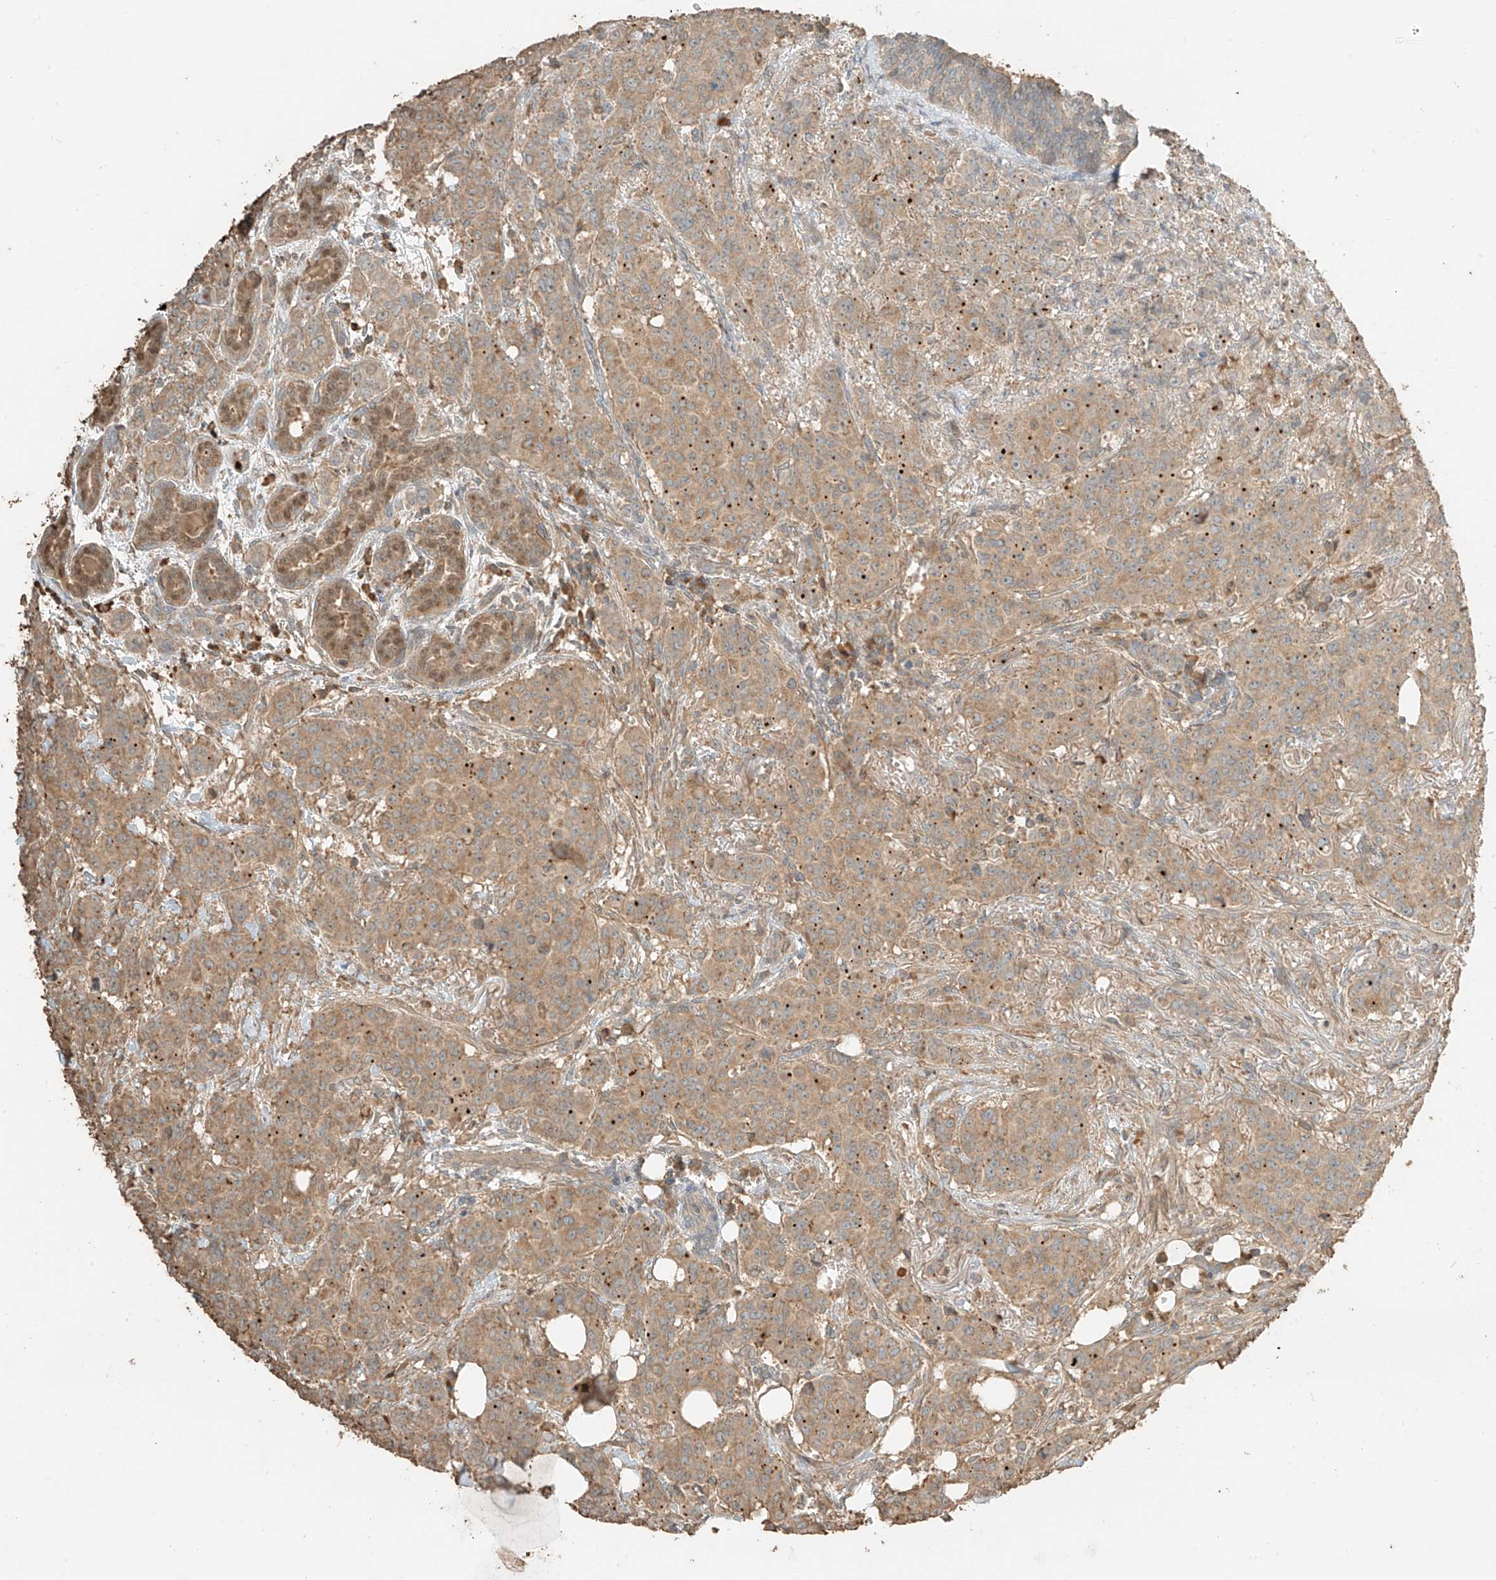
{"staining": {"intensity": "moderate", "quantity": ">75%", "location": "cytoplasmic/membranous"}, "tissue": "breast cancer", "cell_type": "Tumor cells", "image_type": "cancer", "snomed": [{"axis": "morphology", "description": "Duct carcinoma"}, {"axis": "topography", "description": "Breast"}], "caption": "A brown stain shows moderate cytoplasmic/membranous expression of a protein in human breast cancer tumor cells.", "gene": "RFTN2", "patient": {"sex": "female", "age": 40}}